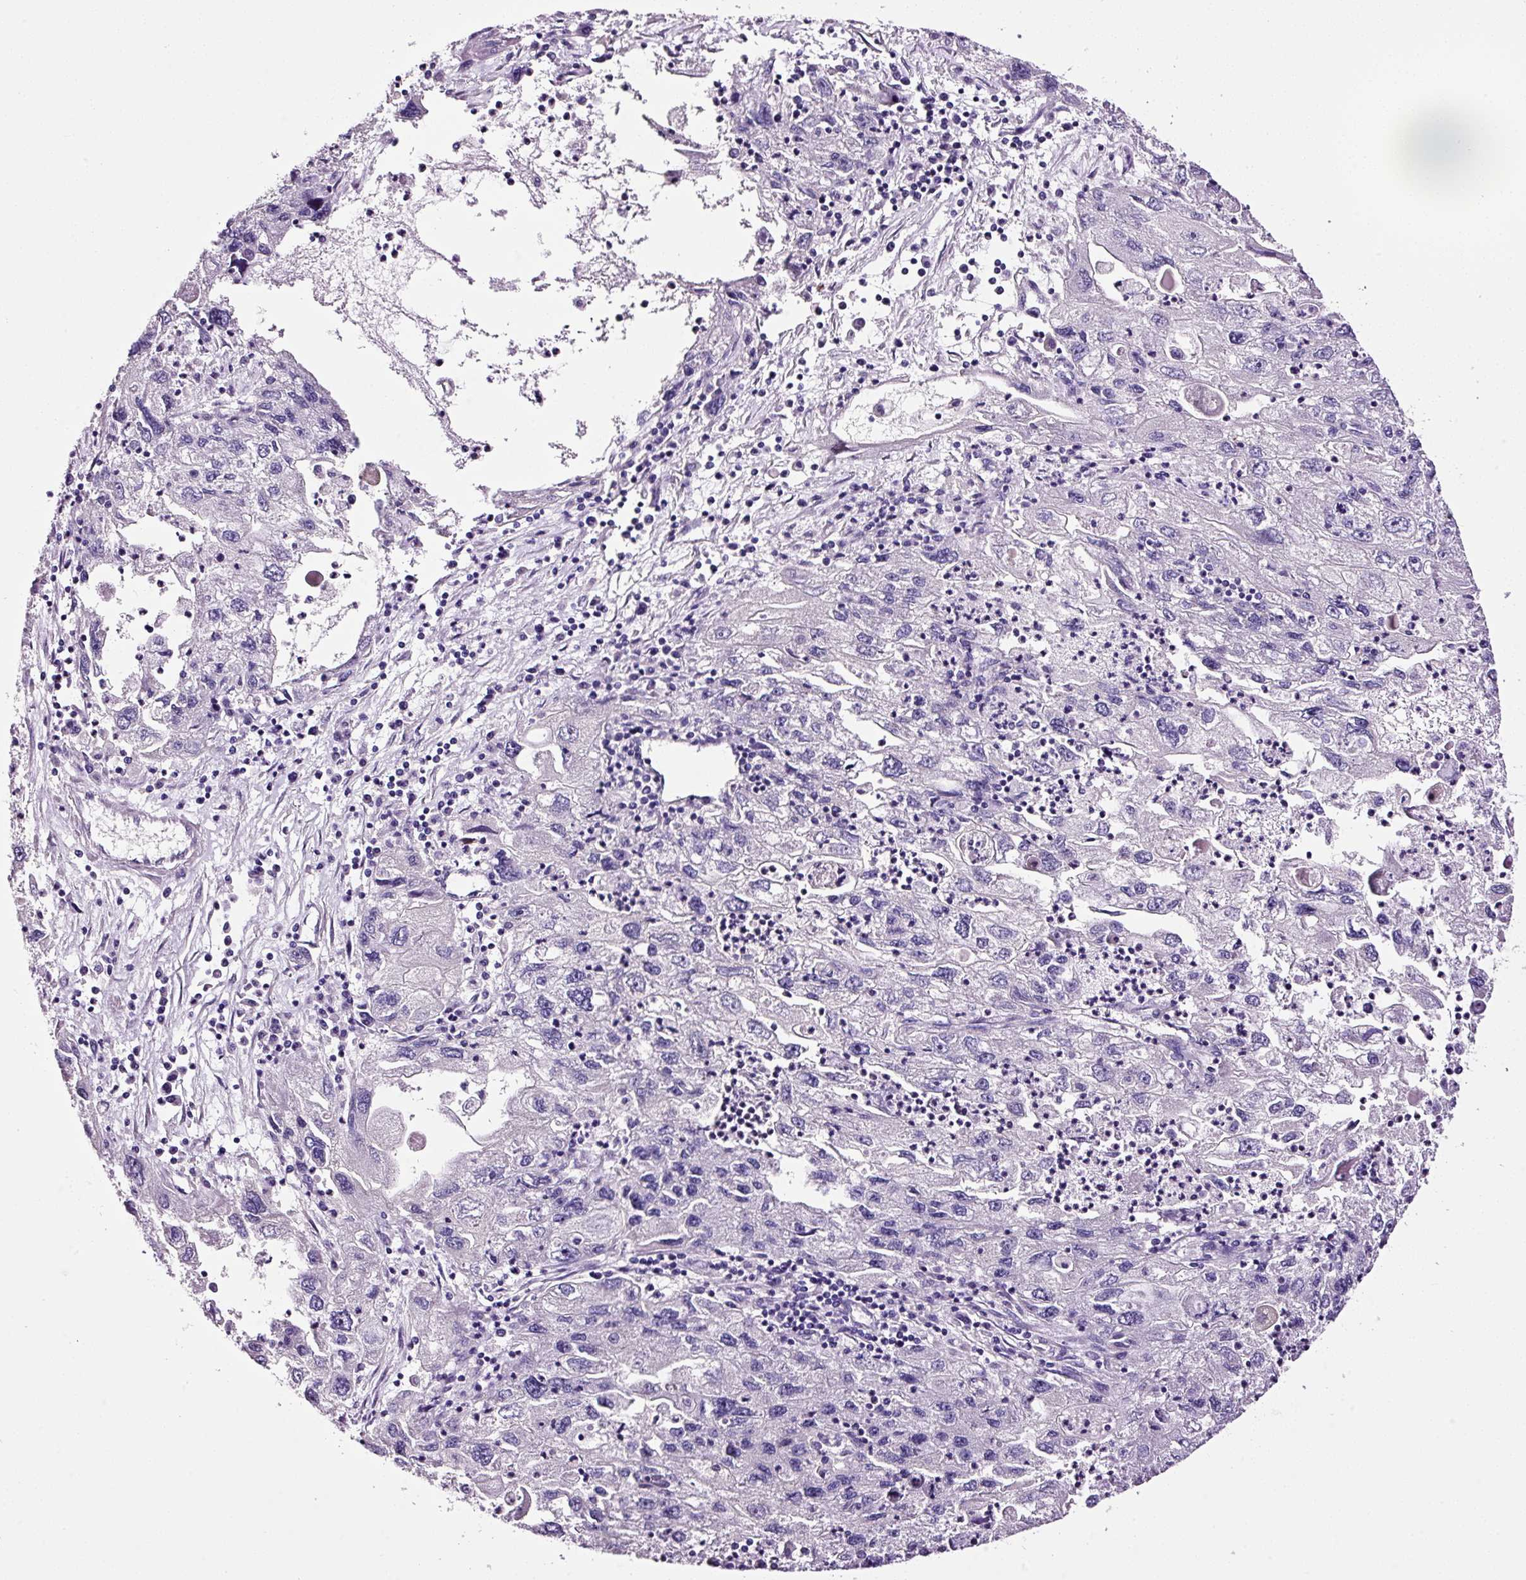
{"staining": {"intensity": "negative", "quantity": "none", "location": "none"}, "tissue": "endometrial cancer", "cell_type": "Tumor cells", "image_type": "cancer", "snomed": [{"axis": "morphology", "description": "Adenocarcinoma, NOS"}, {"axis": "topography", "description": "Endometrium"}], "caption": "Immunohistochemistry micrograph of human endometrial cancer stained for a protein (brown), which demonstrates no staining in tumor cells.", "gene": "PAM", "patient": {"sex": "female", "age": 49}}